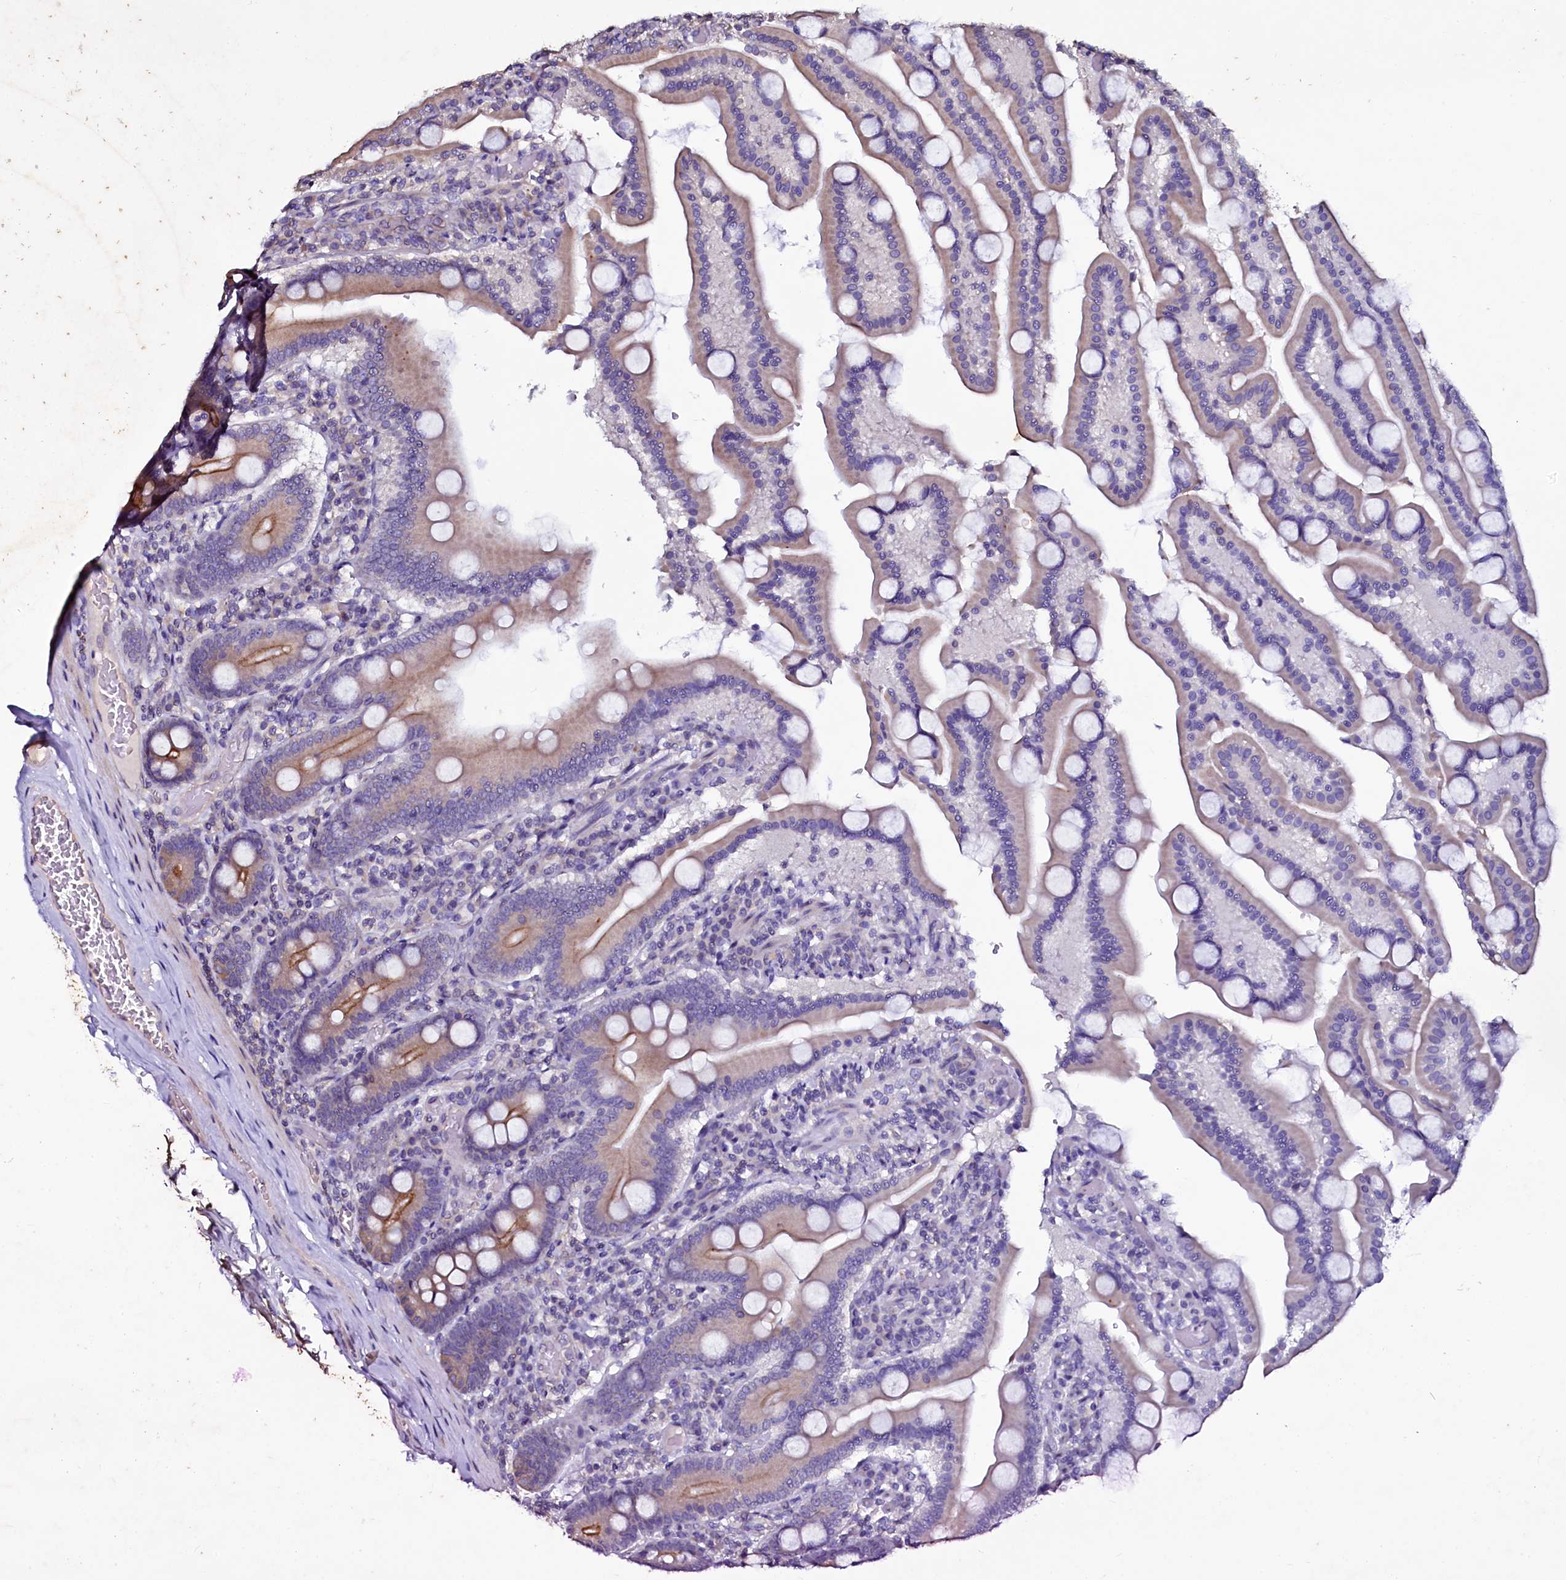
{"staining": {"intensity": "moderate", "quantity": "25%-75%", "location": "cytoplasmic/membranous"}, "tissue": "duodenum", "cell_type": "Glandular cells", "image_type": "normal", "snomed": [{"axis": "morphology", "description": "Normal tissue, NOS"}, {"axis": "topography", "description": "Duodenum"}], "caption": "A high-resolution photomicrograph shows immunohistochemistry (IHC) staining of benign duodenum, which exhibits moderate cytoplasmic/membranous positivity in about 25%-75% of glandular cells.", "gene": "SELENOT", "patient": {"sex": "male", "age": 55}}